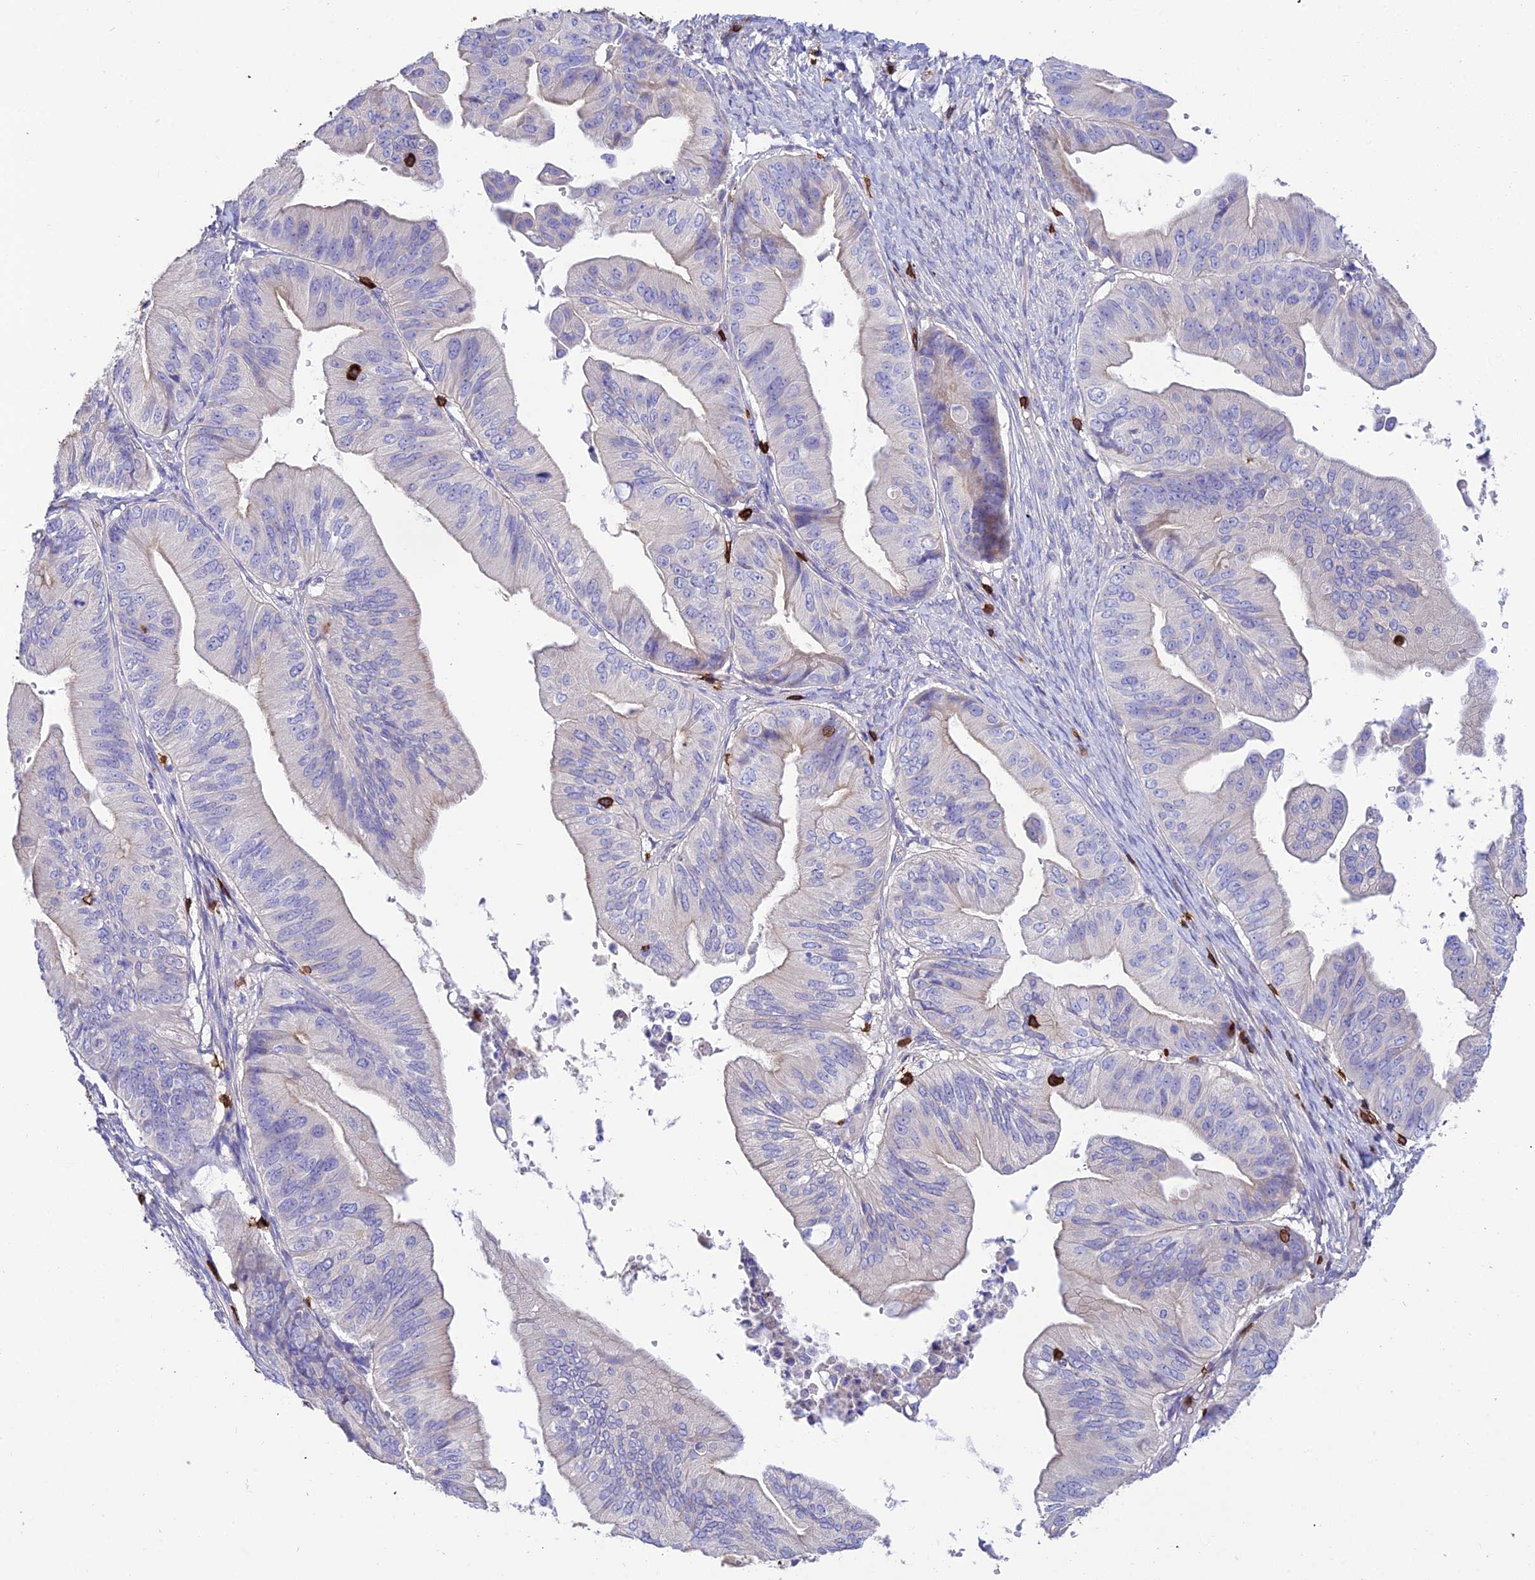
{"staining": {"intensity": "negative", "quantity": "none", "location": "none"}, "tissue": "ovarian cancer", "cell_type": "Tumor cells", "image_type": "cancer", "snomed": [{"axis": "morphology", "description": "Cystadenocarcinoma, mucinous, NOS"}, {"axis": "topography", "description": "Ovary"}], "caption": "Tumor cells are negative for protein expression in human ovarian cancer.", "gene": "PTPRCAP", "patient": {"sex": "female", "age": 61}}